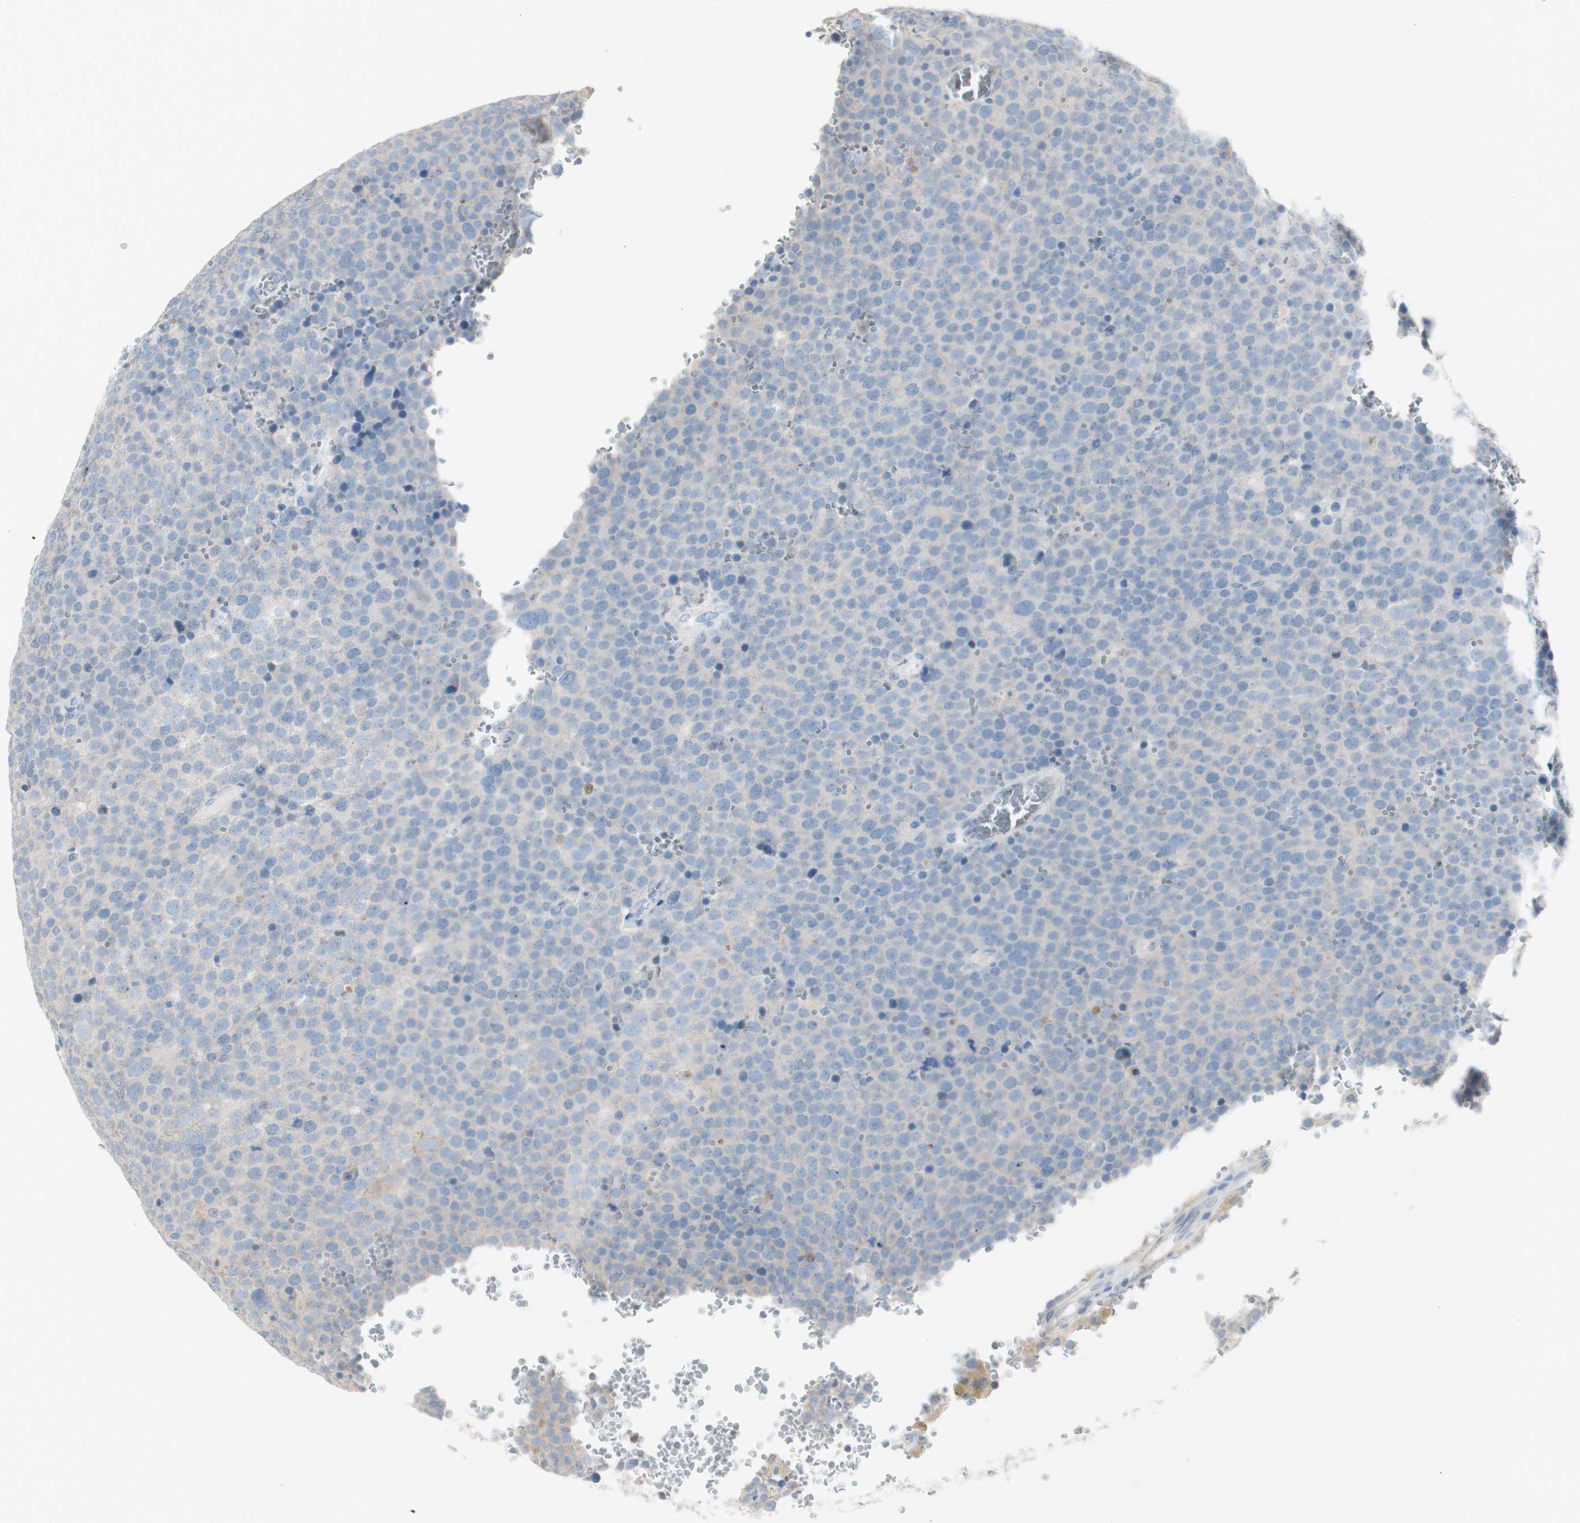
{"staining": {"intensity": "negative", "quantity": "none", "location": "none"}, "tissue": "testis cancer", "cell_type": "Tumor cells", "image_type": "cancer", "snomed": [{"axis": "morphology", "description": "Seminoma, NOS"}, {"axis": "topography", "description": "Testis"}], "caption": "Seminoma (testis) stained for a protein using immunohistochemistry shows no expression tumor cells.", "gene": "ART3", "patient": {"sex": "male", "age": 71}}